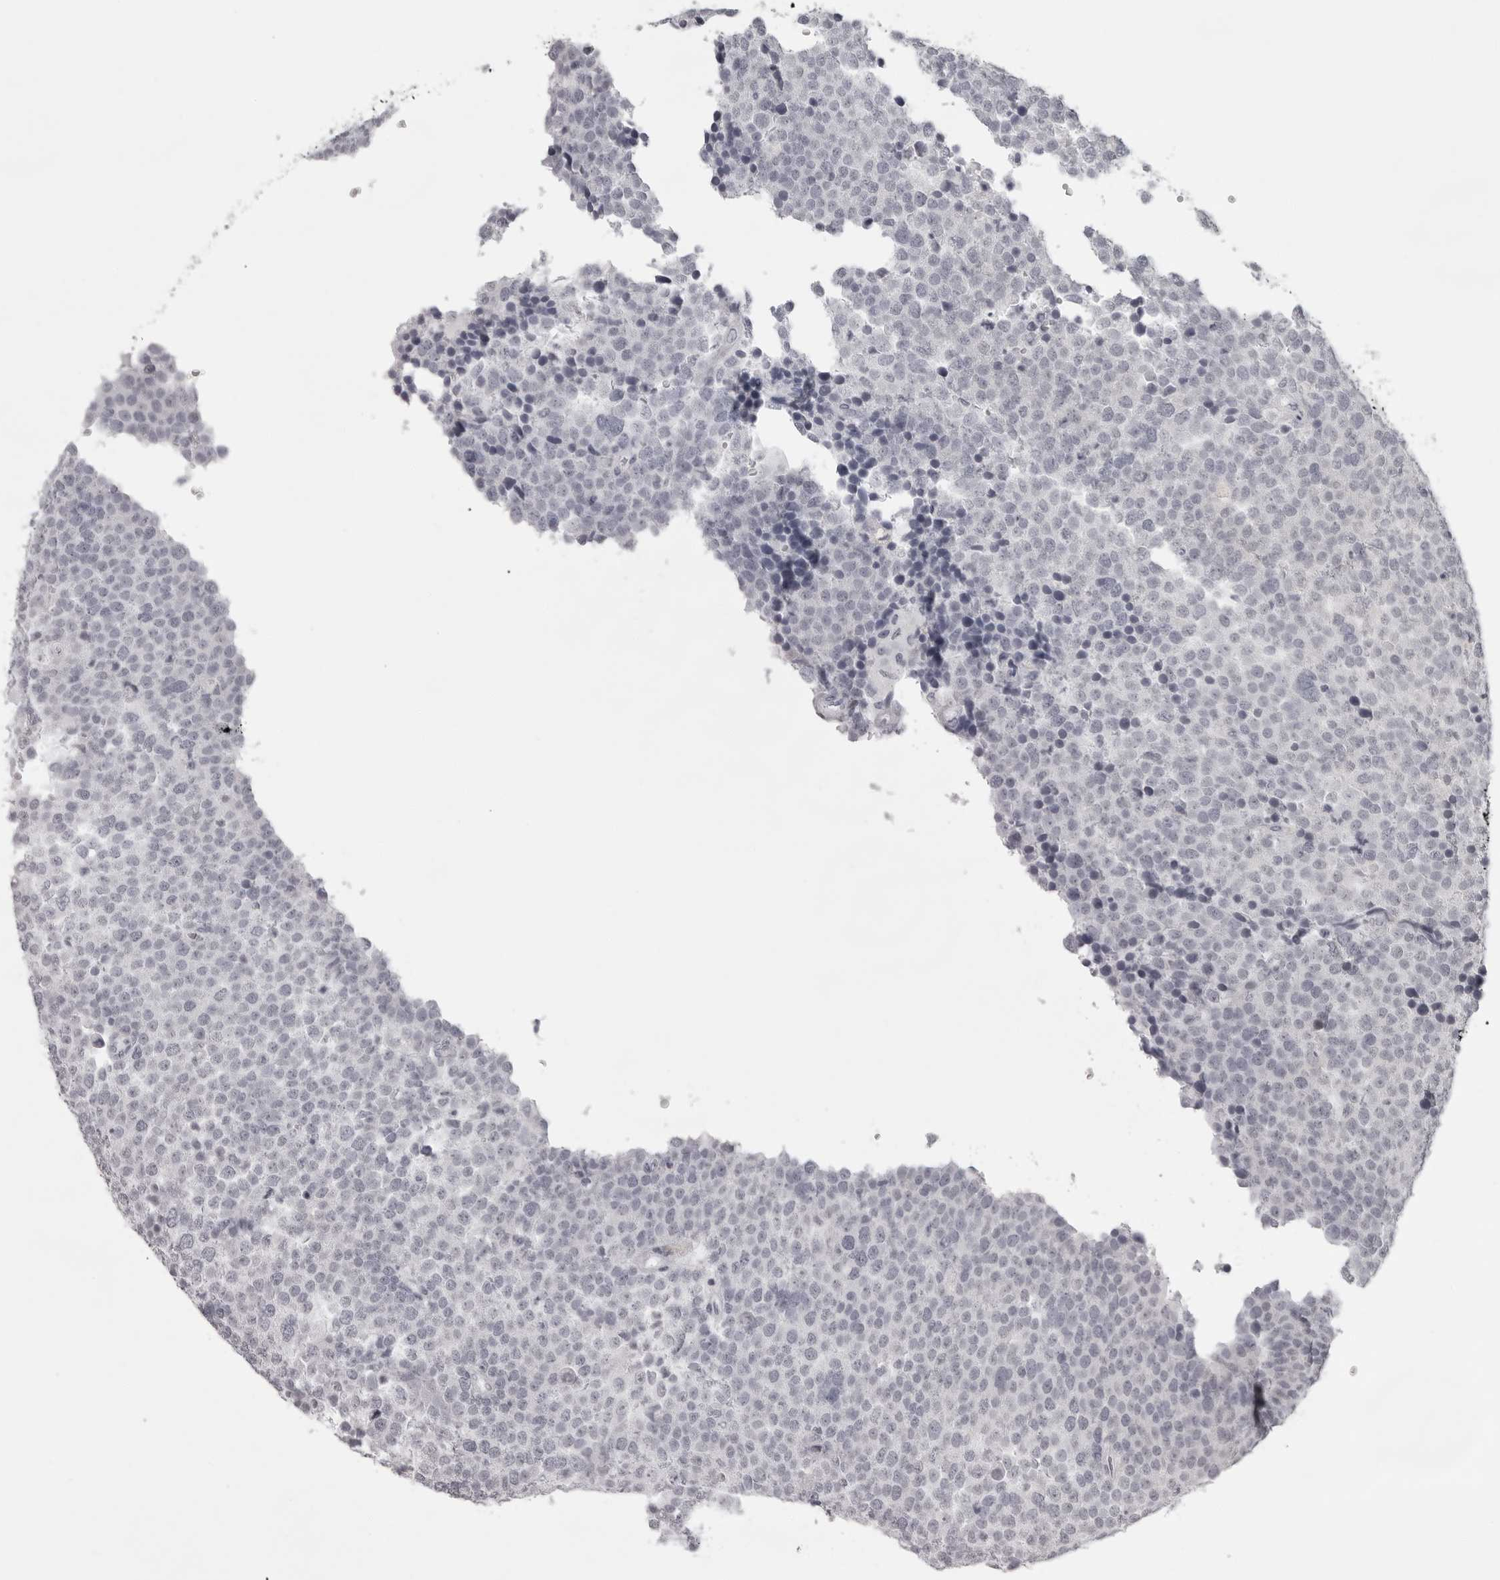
{"staining": {"intensity": "negative", "quantity": "none", "location": "none"}, "tissue": "testis cancer", "cell_type": "Tumor cells", "image_type": "cancer", "snomed": [{"axis": "morphology", "description": "Seminoma, NOS"}, {"axis": "topography", "description": "Testis"}], "caption": "Immunohistochemical staining of human seminoma (testis) reveals no significant positivity in tumor cells.", "gene": "NUDT18", "patient": {"sex": "male", "age": 71}}